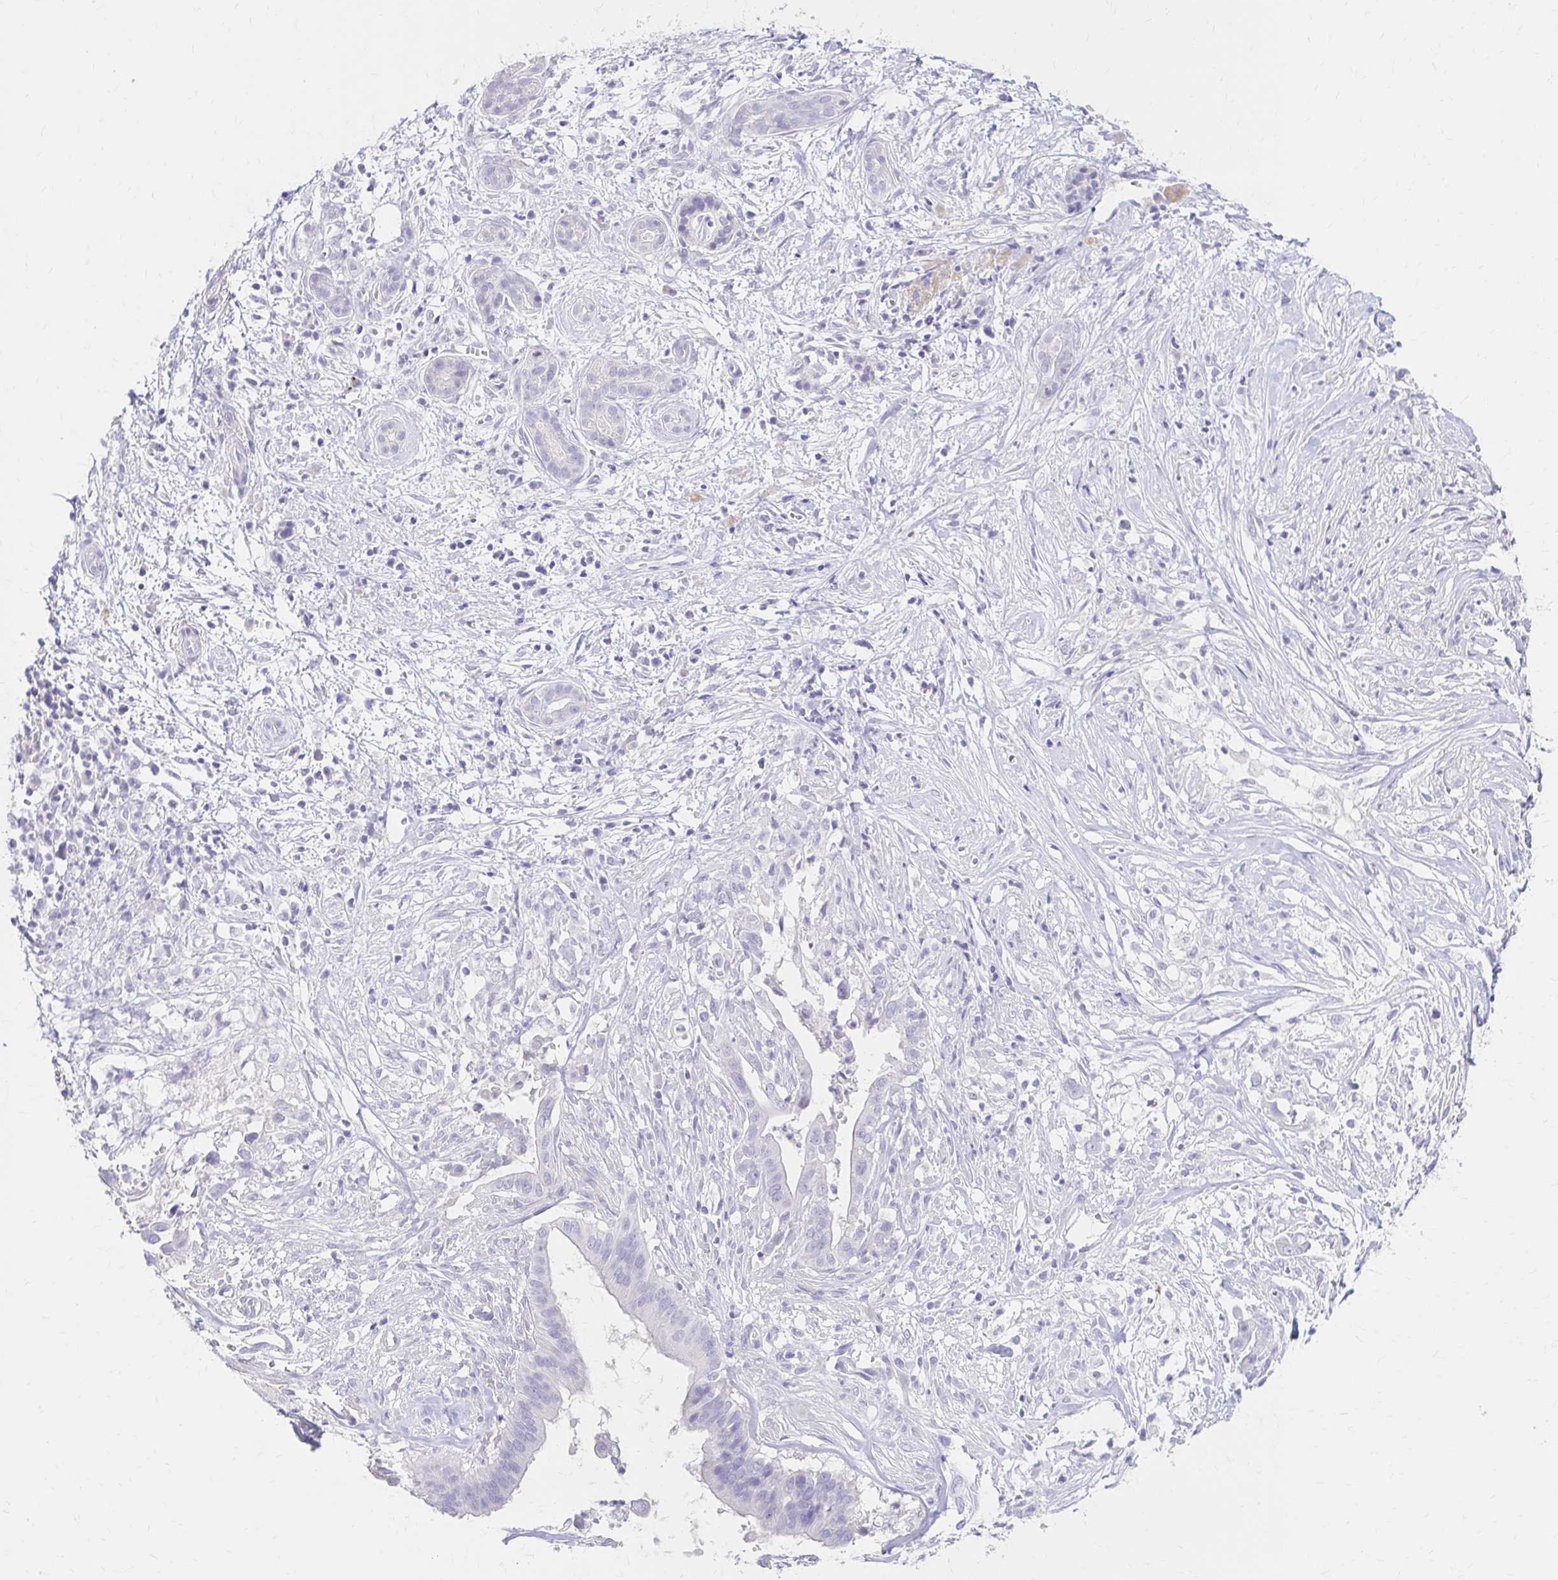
{"staining": {"intensity": "negative", "quantity": "none", "location": "none"}, "tissue": "pancreatic cancer", "cell_type": "Tumor cells", "image_type": "cancer", "snomed": [{"axis": "morphology", "description": "Adenocarcinoma, NOS"}, {"axis": "topography", "description": "Pancreas"}], "caption": "High power microscopy histopathology image of an immunohistochemistry micrograph of adenocarcinoma (pancreatic), revealing no significant staining in tumor cells.", "gene": "AZGP1", "patient": {"sex": "male", "age": 61}}